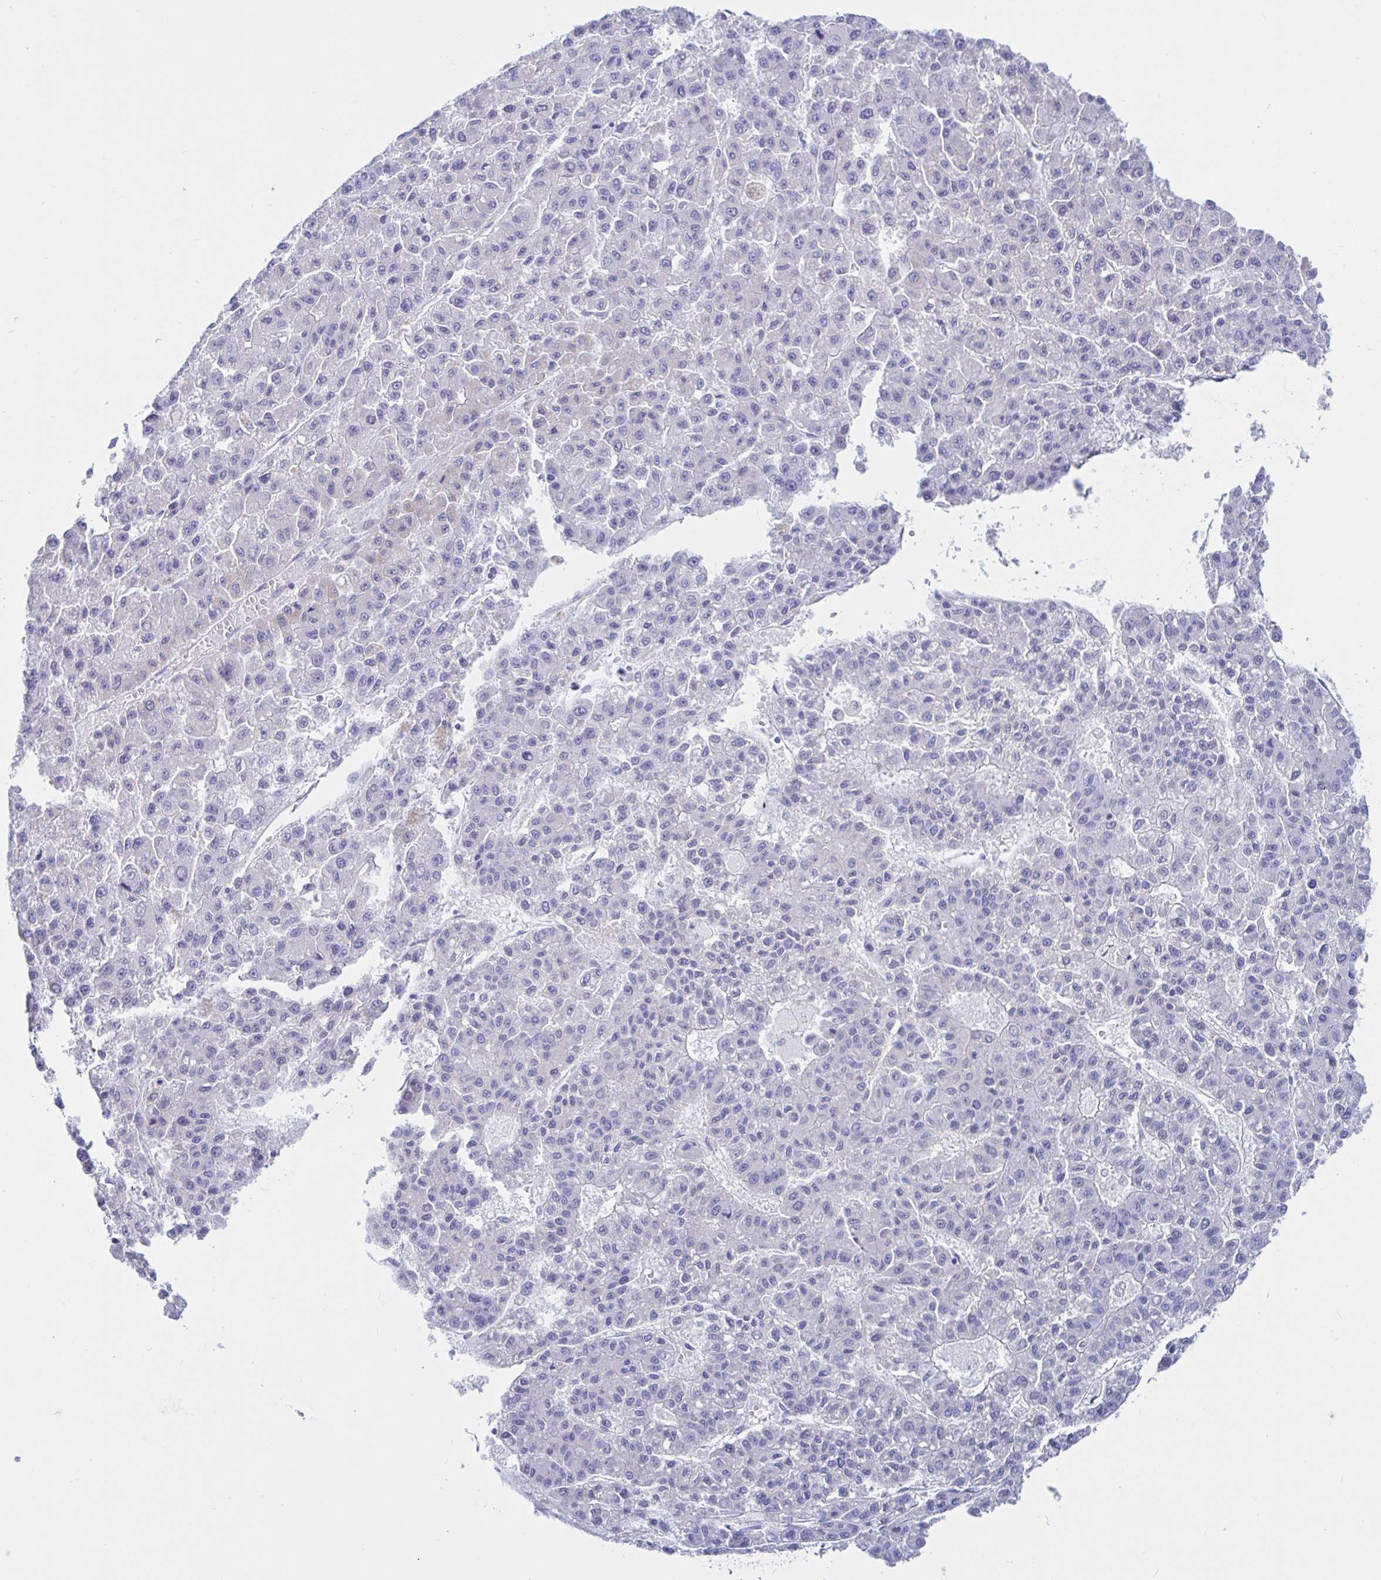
{"staining": {"intensity": "negative", "quantity": "none", "location": "none"}, "tissue": "liver cancer", "cell_type": "Tumor cells", "image_type": "cancer", "snomed": [{"axis": "morphology", "description": "Carcinoma, Hepatocellular, NOS"}, {"axis": "topography", "description": "Liver"}], "caption": "DAB immunohistochemical staining of human liver cancer (hepatocellular carcinoma) shows no significant positivity in tumor cells.", "gene": "KCNH6", "patient": {"sex": "male", "age": 70}}